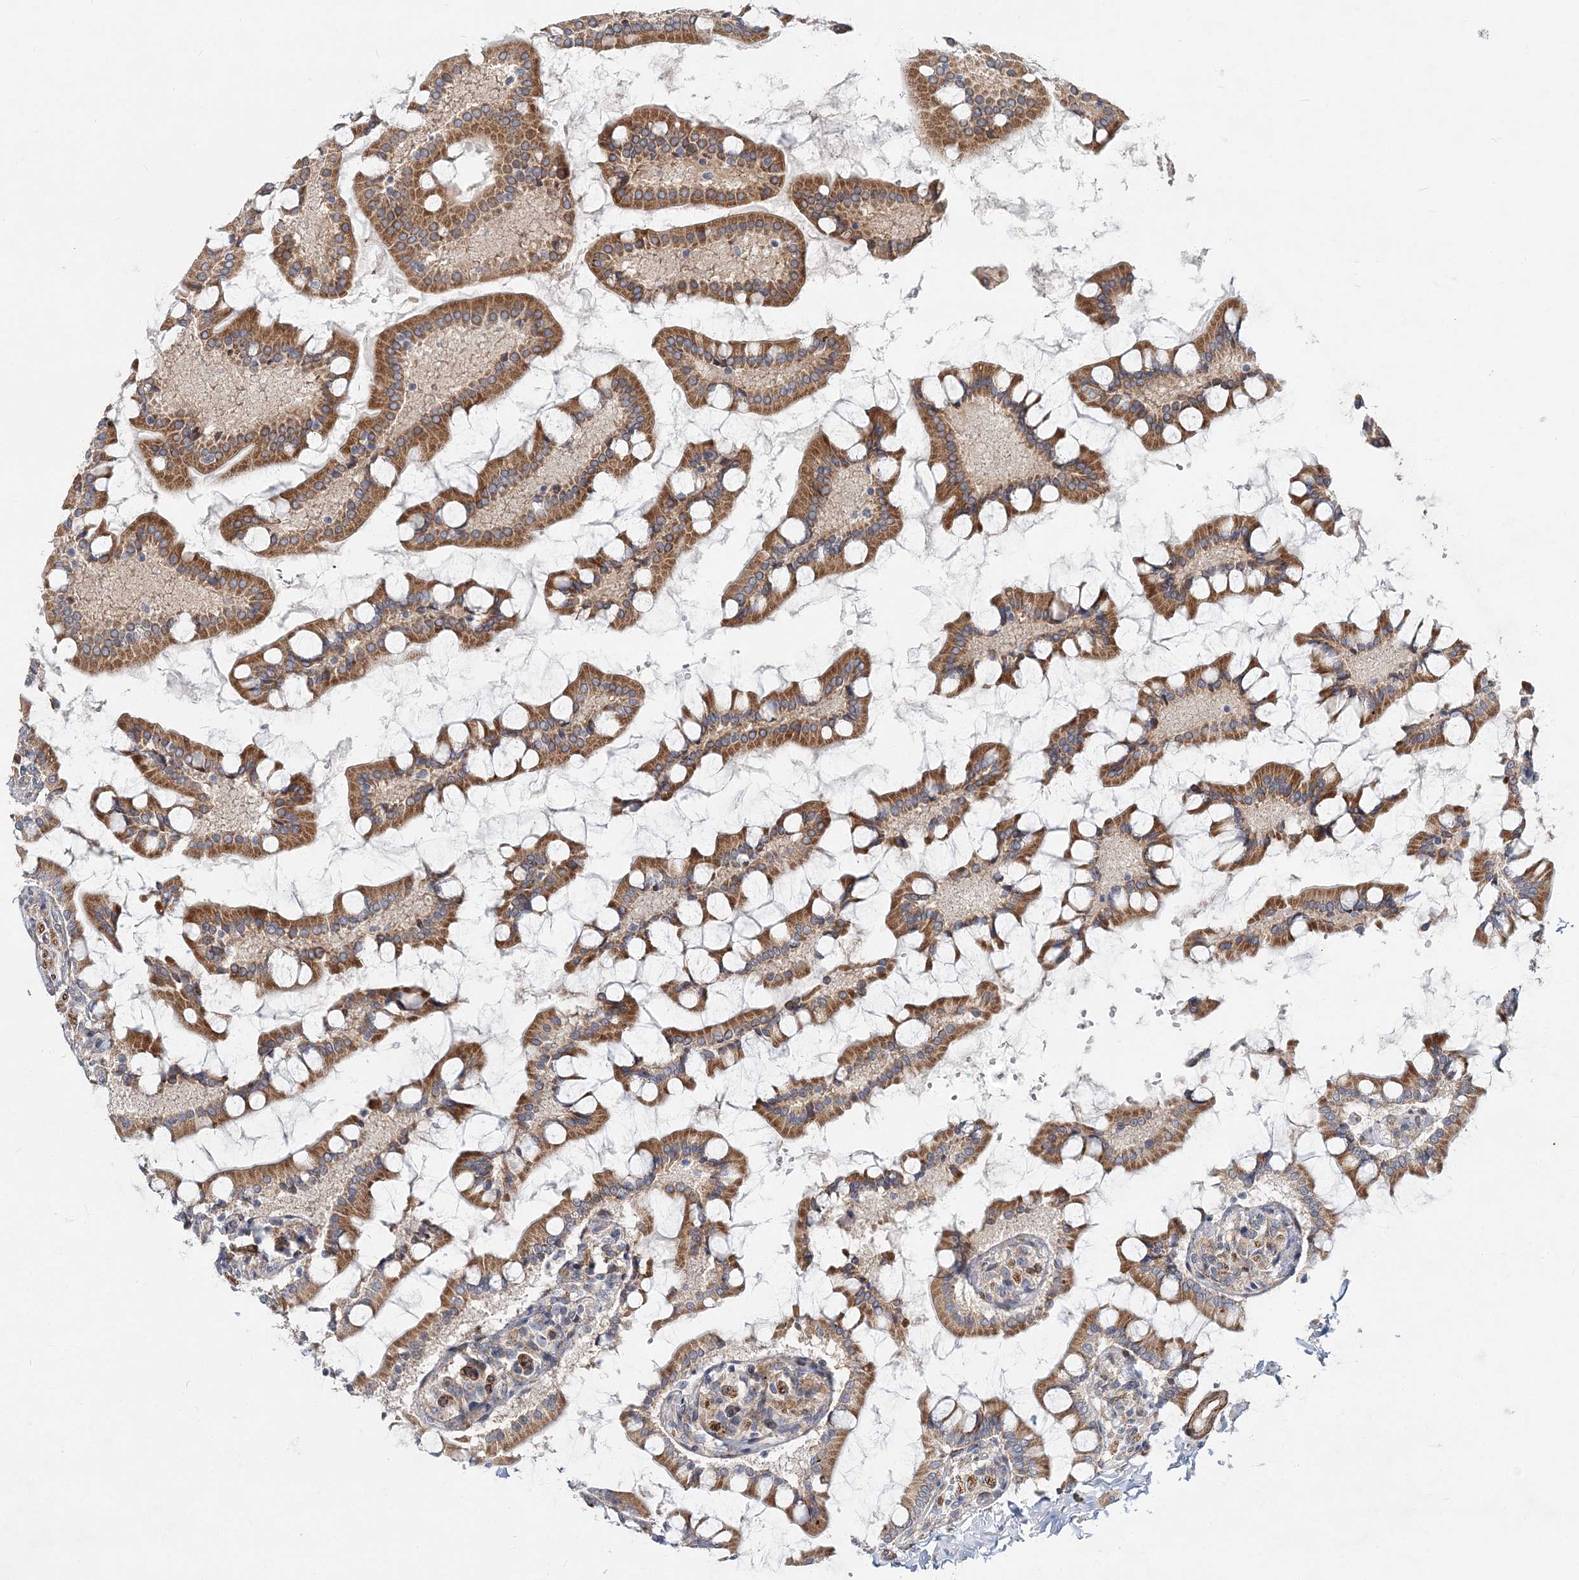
{"staining": {"intensity": "moderate", "quantity": ">75%", "location": "cytoplasmic/membranous"}, "tissue": "small intestine", "cell_type": "Glandular cells", "image_type": "normal", "snomed": [{"axis": "morphology", "description": "Normal tissue, NOS"}, {"axis": "topography", "description": "Small intestine"}], "caption": "This is a histology image of immunohistochemistry staining of benign small intestine, which shows moderate positivity in the cytoplasmic/membranous of glandular cells.", "gene": "NBAS", "patient": {"sex": "male", "age": 41}}